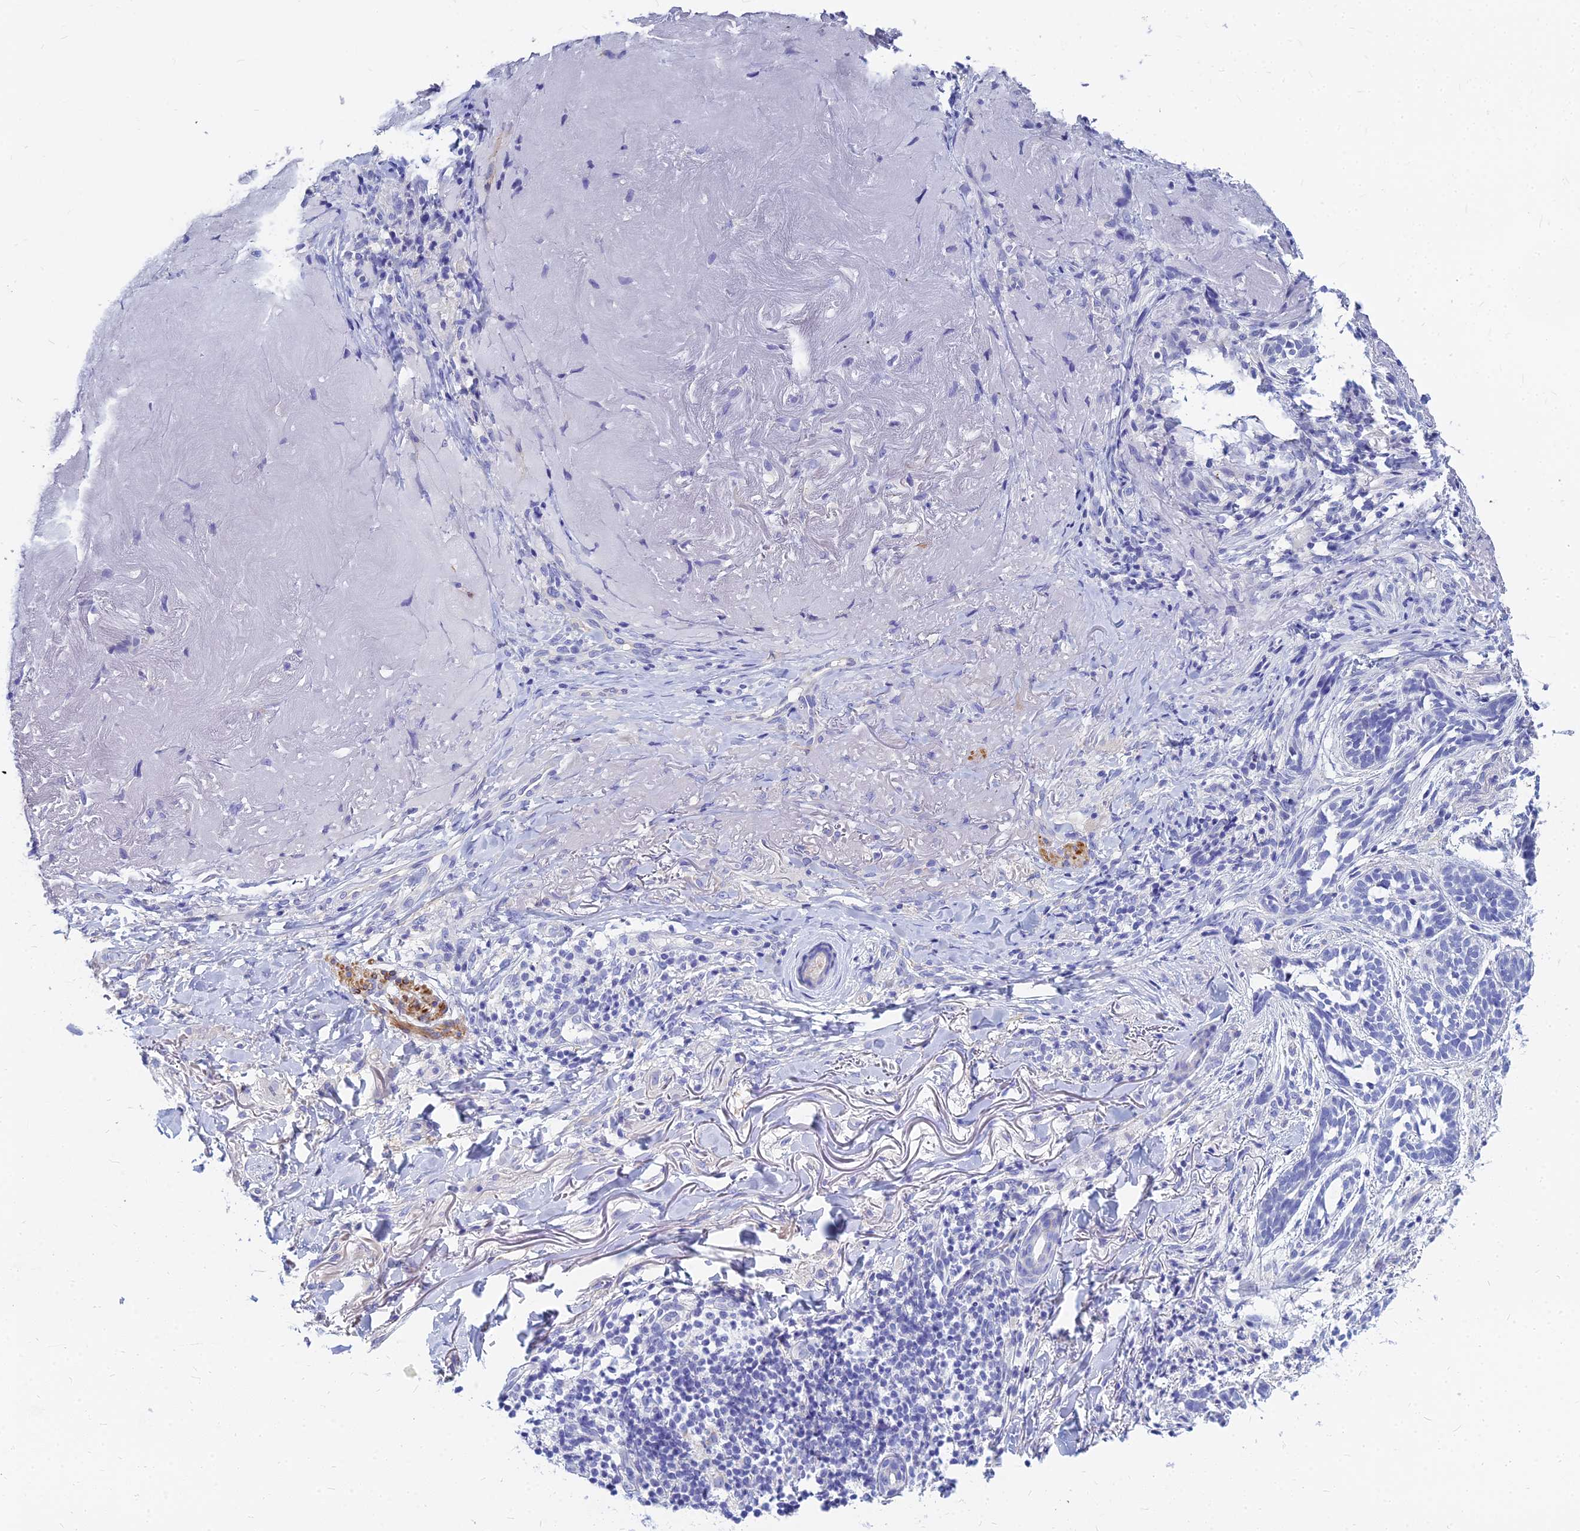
{"staining": {"intensity": "negative", "quantity": "none", "location": "none"}, "tissue": "skin cancer", "cell_type": "Tumor cells", "image_type": "cancer", "snomed": [{"axis": "morphology", "description": "Basal cell carcinoma"}, {"axis": "topography", "description": "Skin"}], "caption": "Immunohistochemistry histopathology image of human skin cancer (basal cell carcinoma) stained for a protein (brown), which exhibits no positivity in tumor cells.", "gene": "ZNF552", "patient": {"sex": "male", "age": 71}}